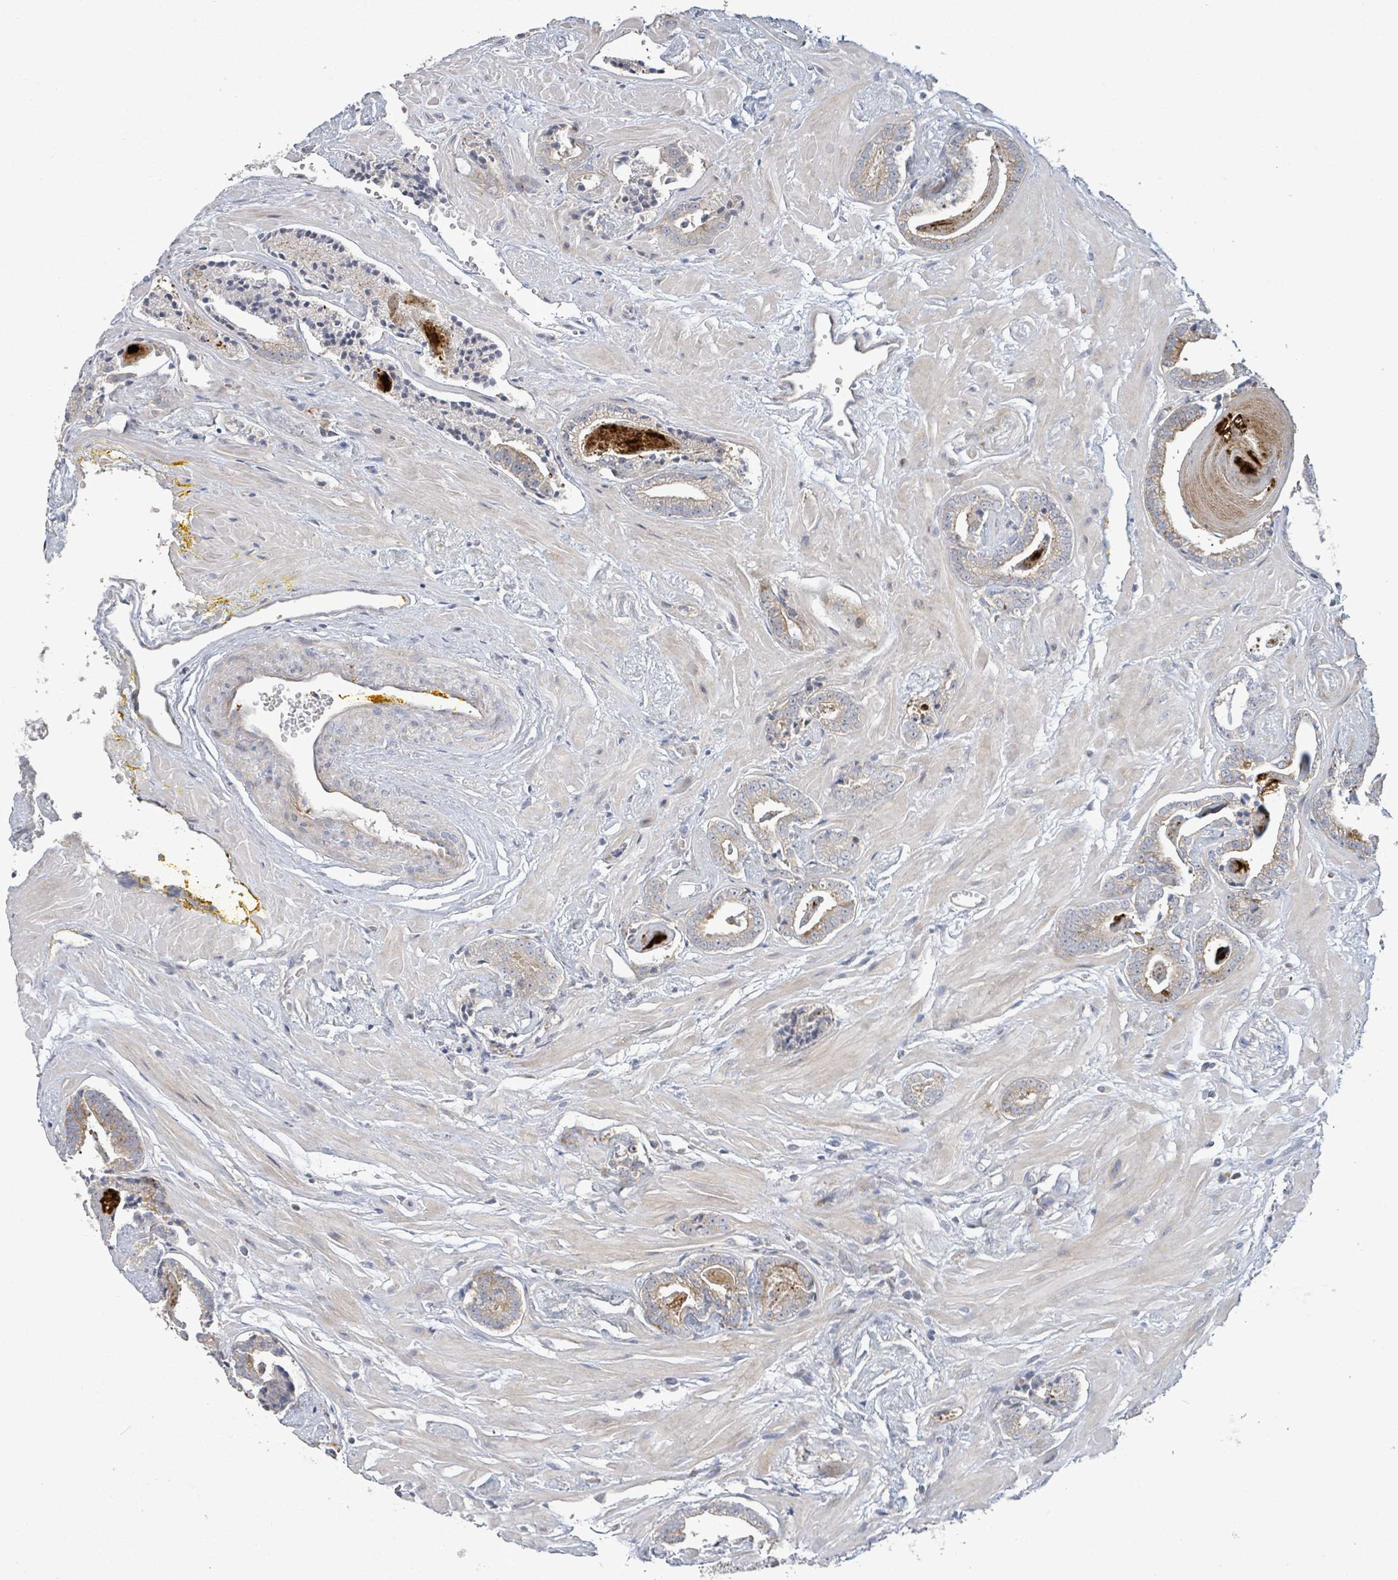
{"staining": {"intensity": "weak", "quantity": "<25%", "location": "cytoplasmic/membranous"}, "tissue": "prostate cancer", "cell_type": "Tumor cells", "image_type": "cancer", "snomed": [{"axis": "morphology", "description": "Adenocarcinoma, Low grade"}, {"axis": "topography", "description": "Prostate"}], "caption": "Immunohistochemical staining of human prostate low-grade adenocarcinoma shows no significant staining in tumor cells. The staining is performed using DAB (3,3'-diaminobenzidine) brown chromogen with nuclei counter-stained in using hematoxylin.", "gene": "LILRA4", "patient": {"sex": "male", "age": 60}}